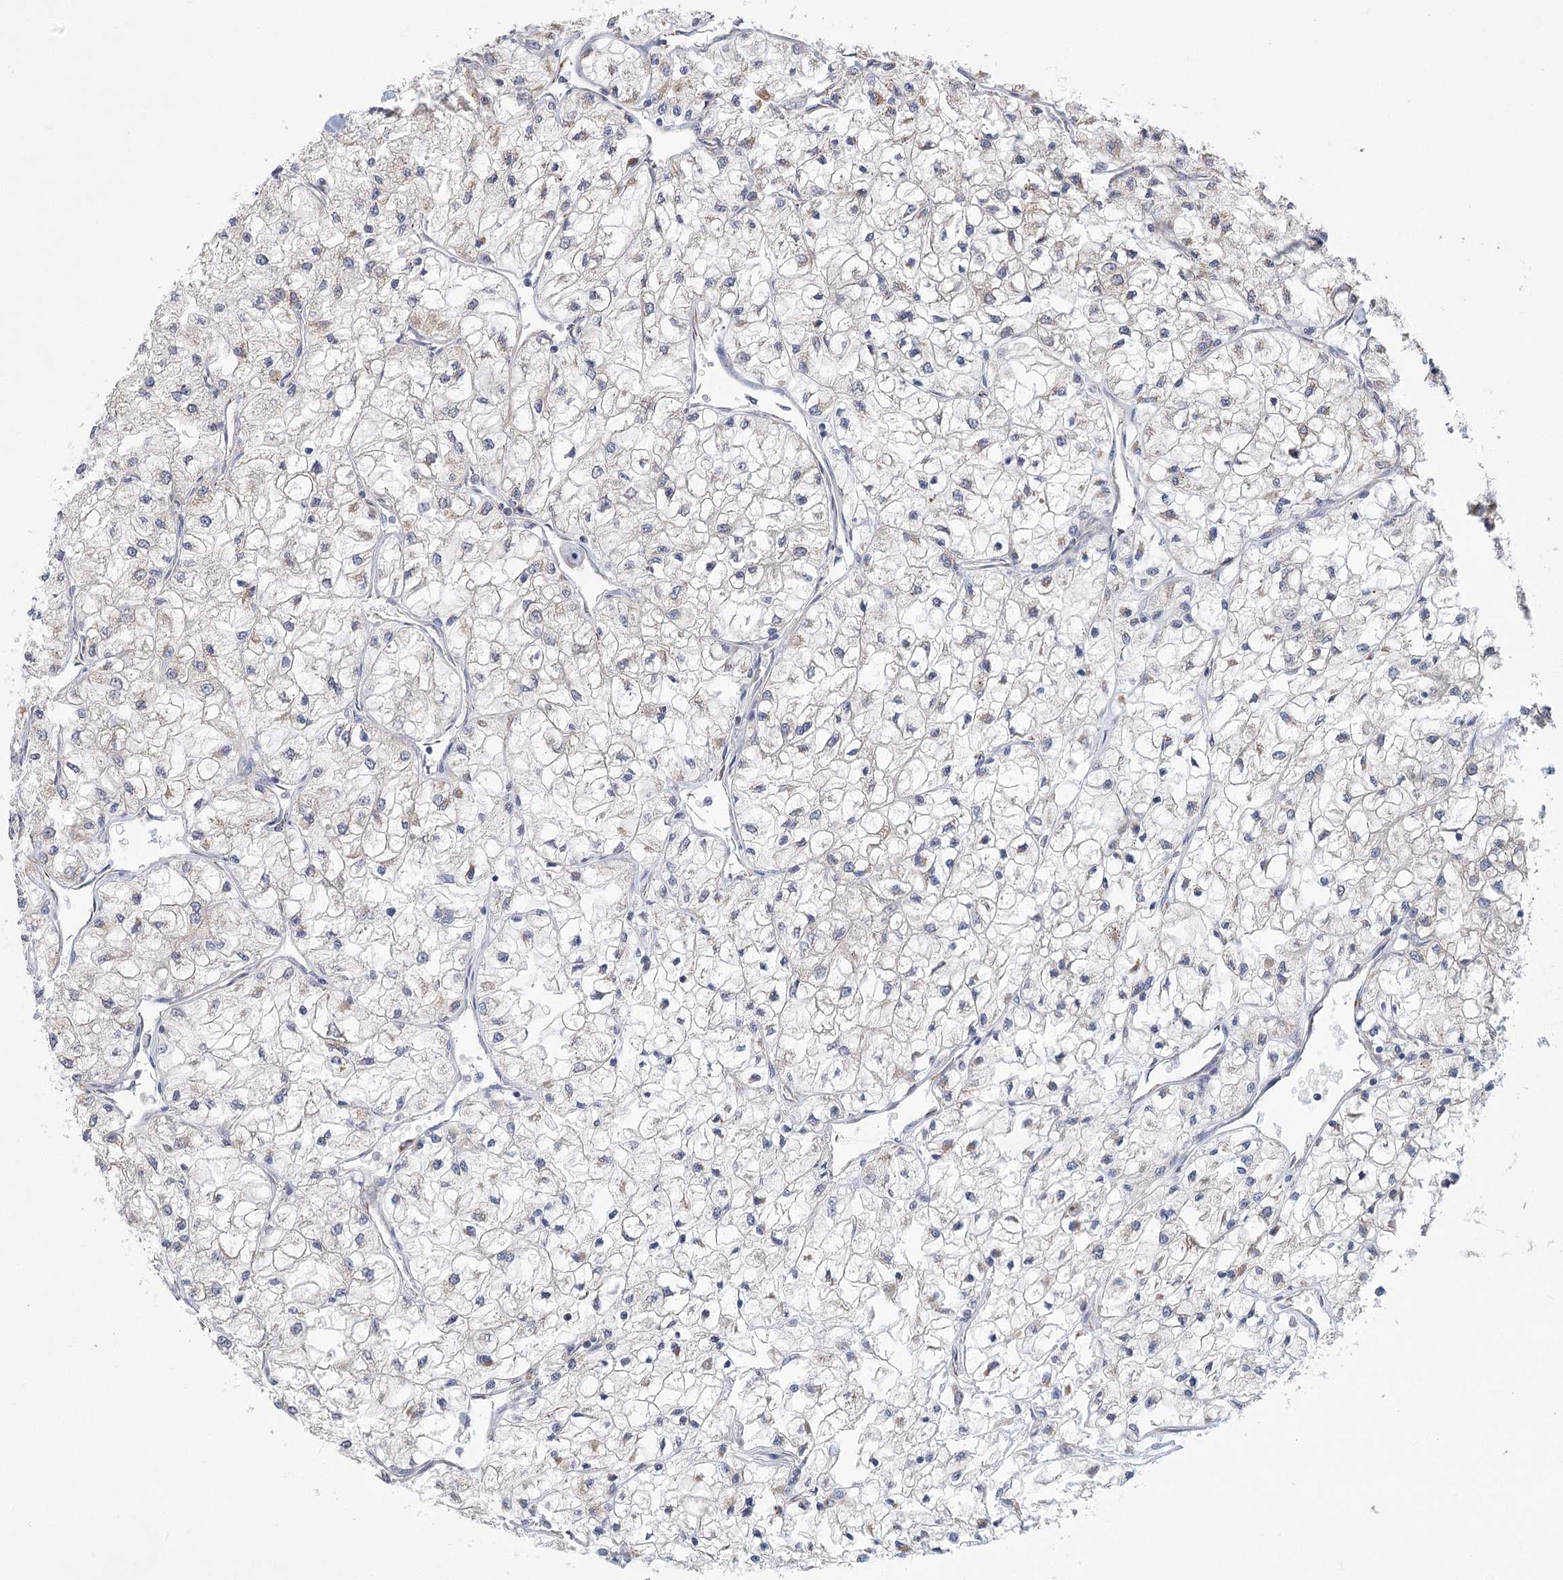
{"staining": {"intensity": "negative", "quantity": "none", "location": "none"}, "tissue": "renal cancer", "cell_type": "Tumor cells", "image_type": "cancer", "snomed": [{"axis": "morphology", "description": "Adenocarcinoma, NOS"}, {"axis": "topography", "description": "Kidney"}], "caption": "An immunohistochemistry histopathology image of adenocarcinoma (renal) is shown. There is no staining in tumor cells of adenocarcinoma (renal). (DAB immunohistochemistry visualized using brightfield microscopy, high magnification).", "gene": "CNTLN", "patient": {"sex": "male", "age": 80}}